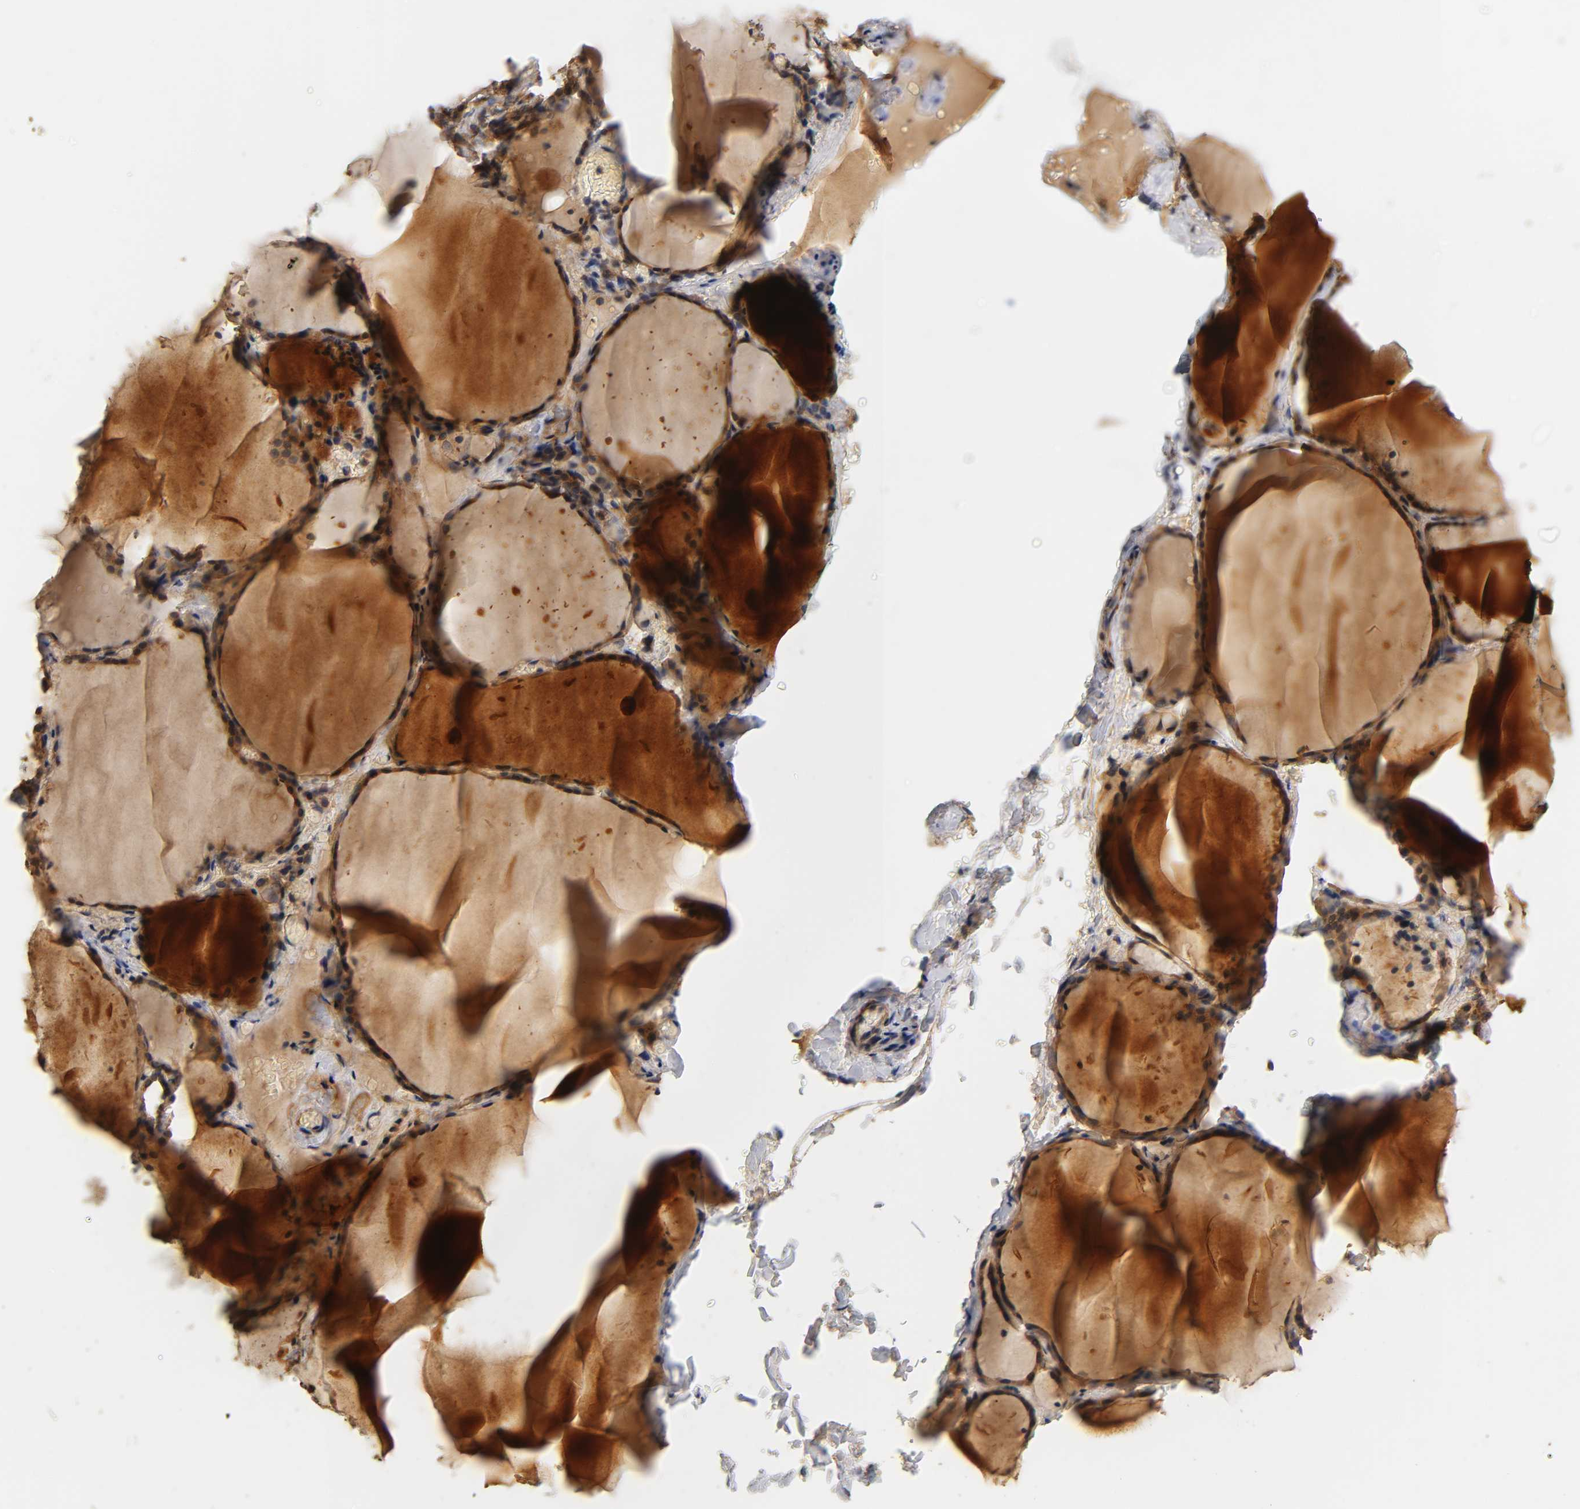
{"staining": {"intensity": "strong", "quantity": ">75%", "location": "cytoplasmic/membranous"}, "tissue": "thyroid gland", "cell_type": "Glandular cells", "image_type": "normal", "snomed": [{"axis": "morphology", "description": "Normal tissue, NOS"}, {"axis": "topography", "description": "Thyroid gland"}], "caption": "Immunohistochemical staining of unremarkable thyroid gland demonstrates high levels of strong cytoplasmic/membranous expression in about >75% of glandular cells. Nuclei are stained in blue.", "gene": "SCAP", "patient": {"sex": "female", "age": 22}}